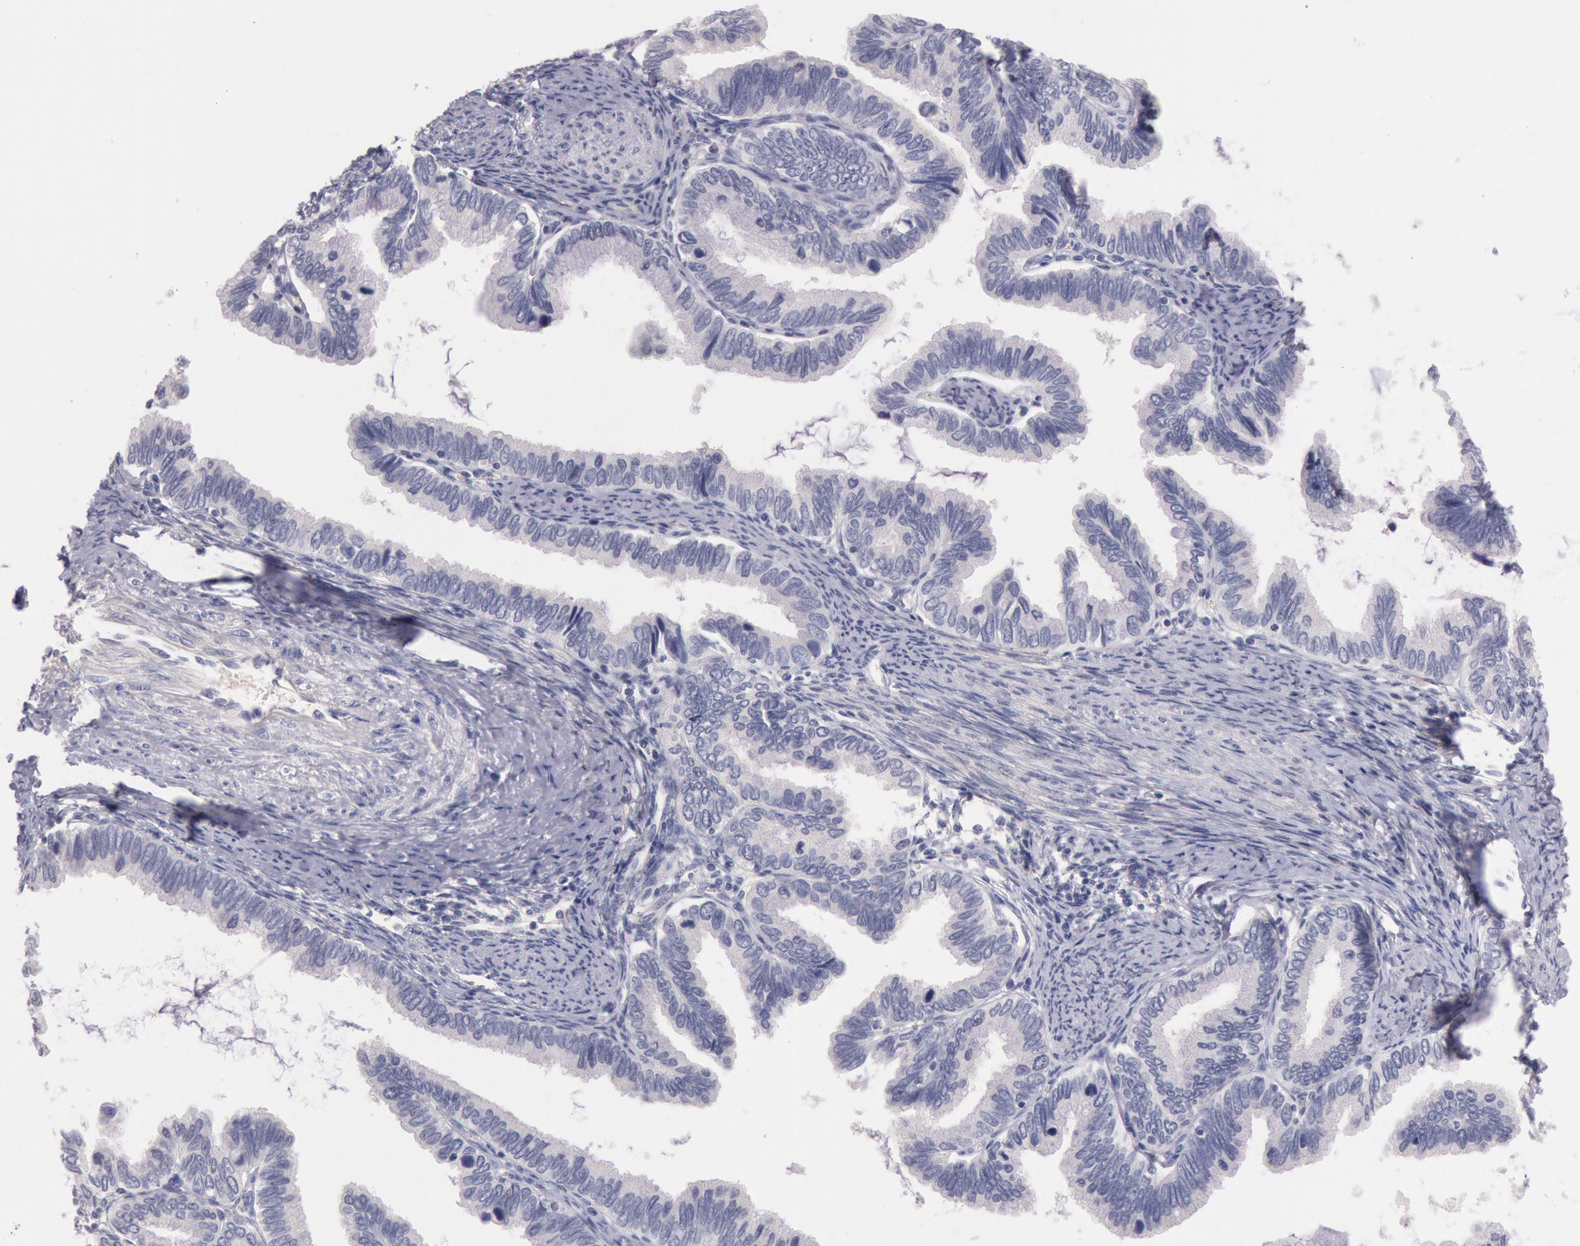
{"staining": {"intensity": "negative", "quantity": "none", "location": "none"}, "tissue": "cervical cancer", "cell_type": "Tumor cells", "image_type": "cancer", "snomed": [{"axis": "morphology", "description": "Adenocarcinoma, NOS"}, {"axis": "topography", "description": "Cervix"}], "caption": "Immunohistochemistry (IHC) of cervical cancer shows no expression in tumor cells.", "gene": "TRIB2", "patient": {"sex": "female", "age": 49}}